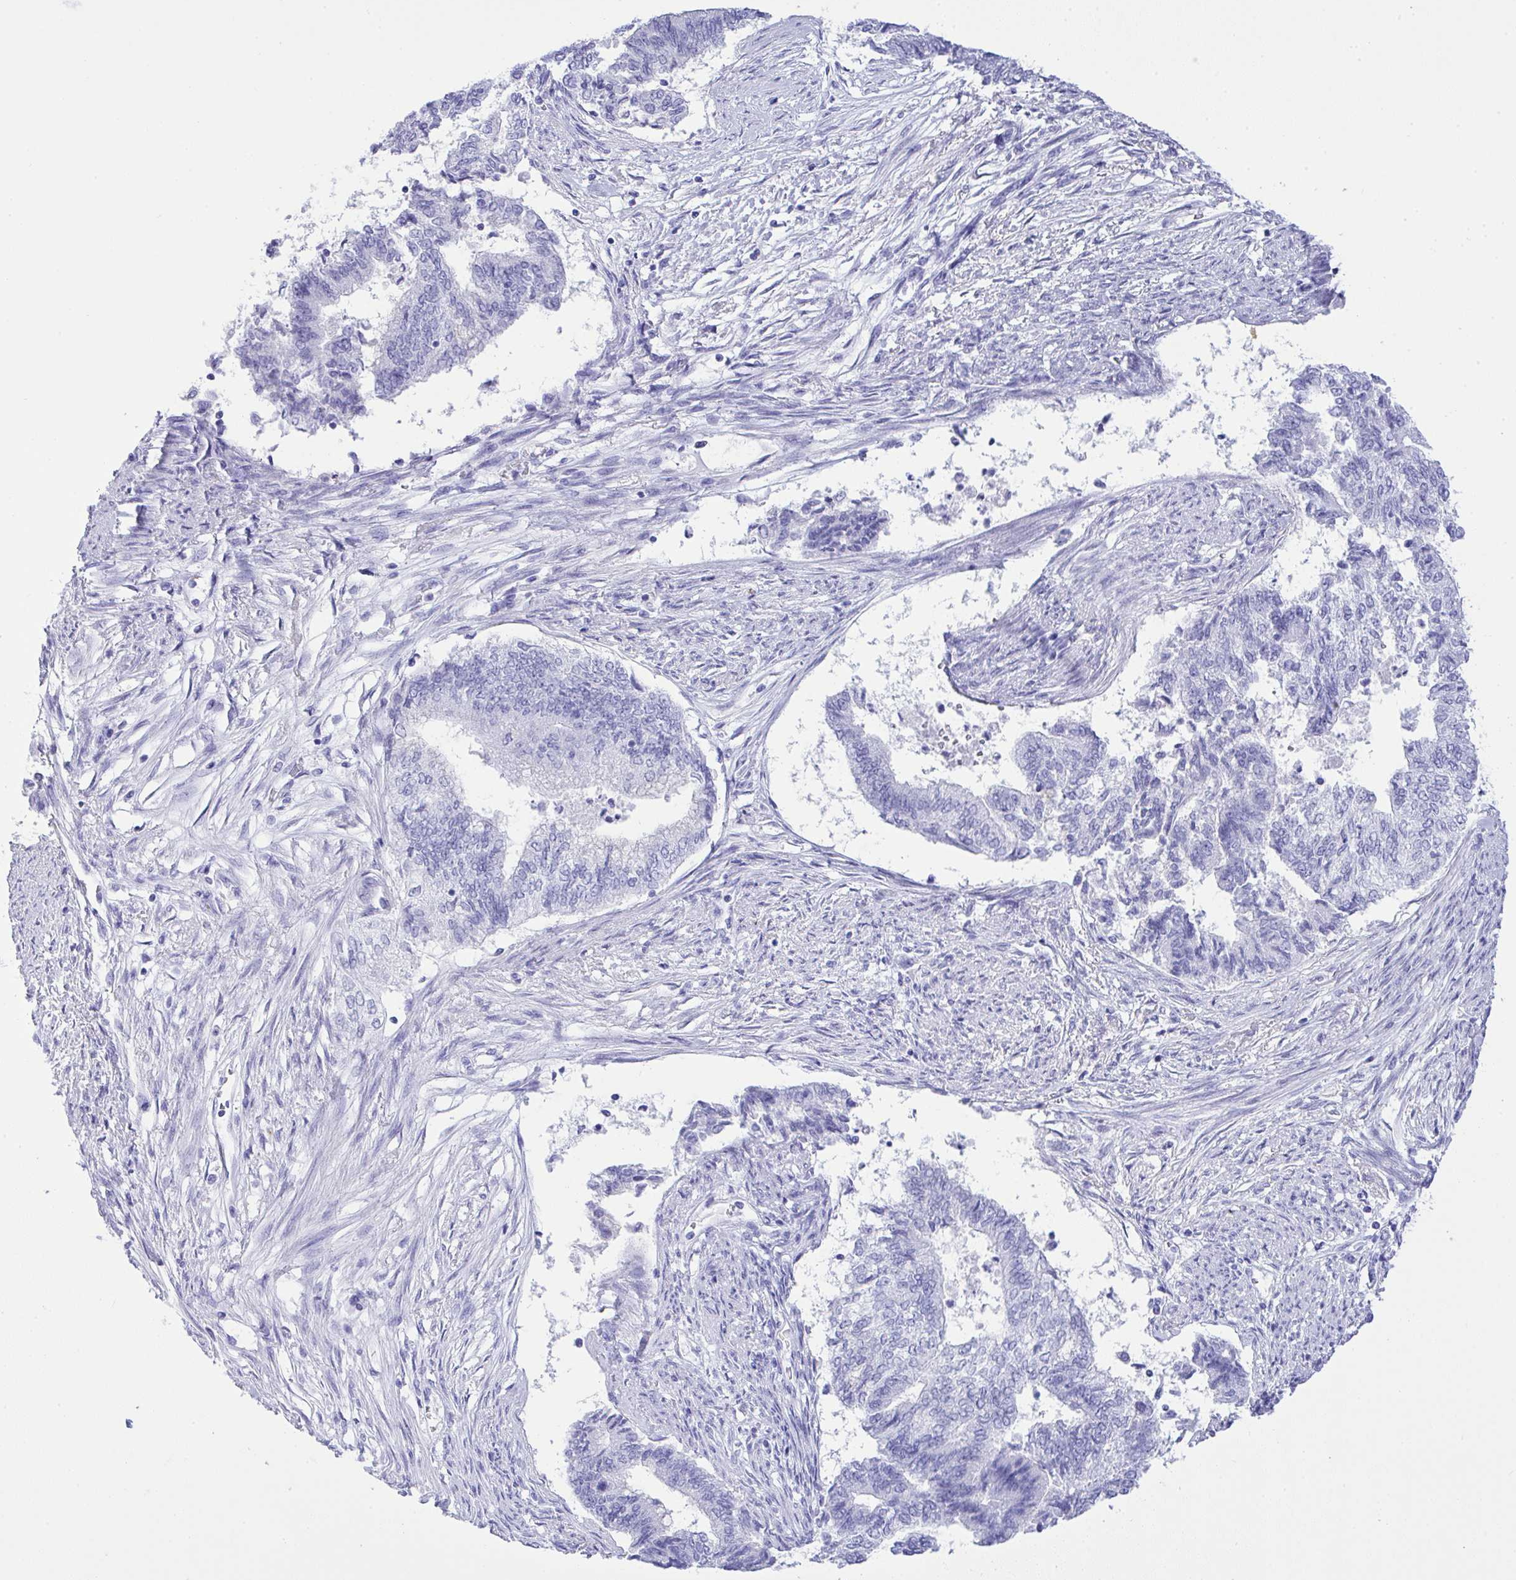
{"staining": {"intensity": "negative", "quantity": "none", "location": "none"}, "tissue": "endometrial cancer", "cell_type": "Tumor cells", "image_type": "cancer", "snomed": [{"axis": "morphology", "description": "Adenocarcinoma, NOS"}, {"axis": "topography", "description": "Endometrium"}], "caption": "Protein analysis of endometrial cancer displays no significant positivity in tumor cells.", "gene": "AKR1D1", "patient": {"sex": "female", "age": 65}}